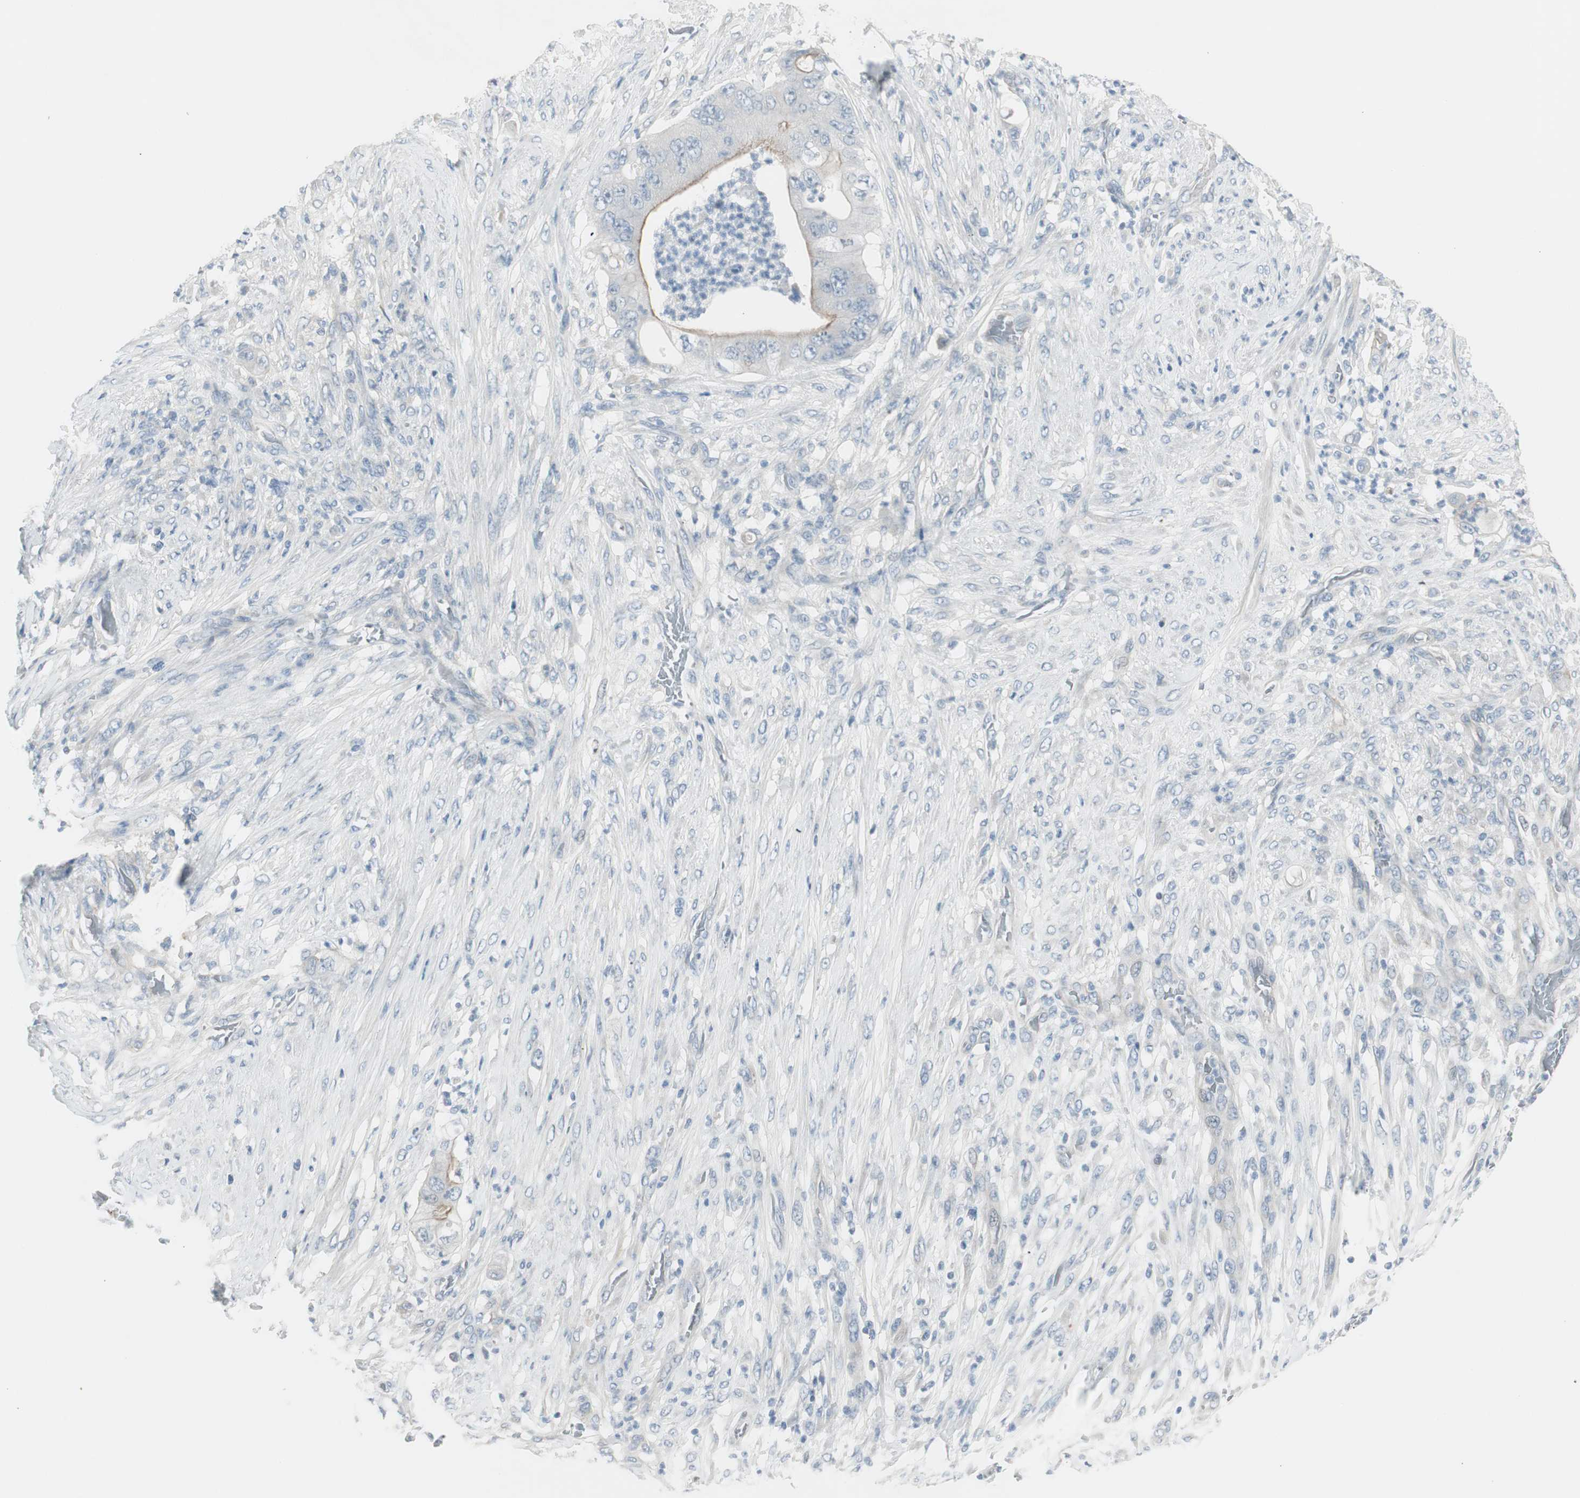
{"staining": {"intensity": "weak", "quantity": "25%-75%", "location": "cytoplasmic/membranous"}, "tissue": "stomach cancer", "cell_type": "Tumor cells", "image_type": "cancer", "snomed": [{"axis": "morphology", "description": "Adenocarcinoma, NOS"}, {"axis": "topography", "description": "Stomach"}], "caption": "Stomach cancer stained with a brown dye reveals weak cytoplasmic/membranous positive expression in about 25%-75% of tumor cells.", "gene": "CACNA2D1", "patient": {"sex": "female", "age": 73}}